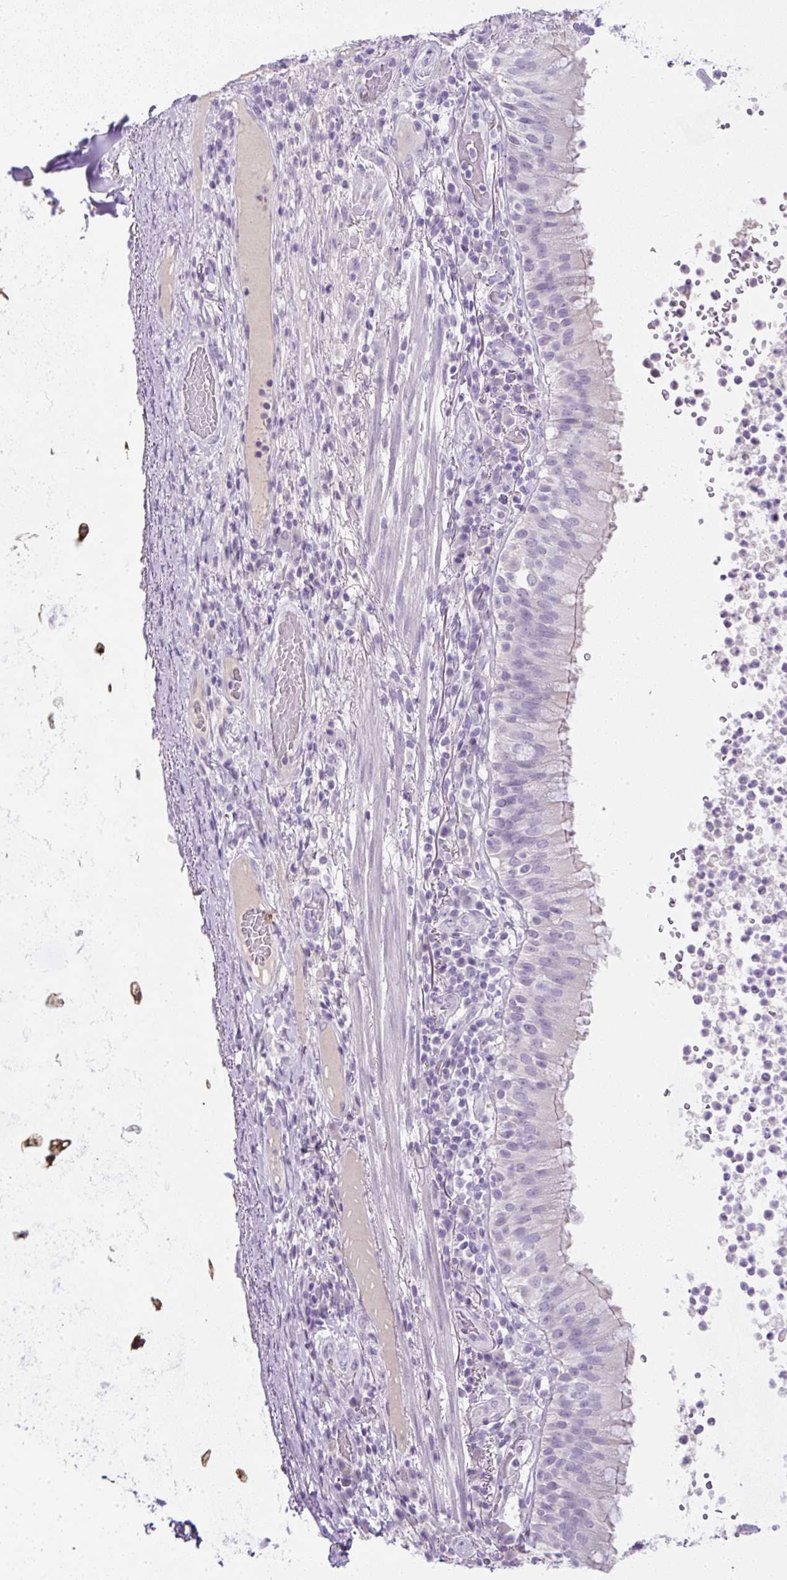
{"staining": {"intensity": "negative", "quantity": "none", "location": "none"}, "tissue": "bronchus", "cell_type": "Respiratory epithelial cells", "image_type": "normal", "snomed": [{"axis": "morphology", "description": "Normal tissue, NOS"}, {"axis": "topography", "description": "Cartilage tissue"}, {"axis": "topography", "description": "Bronchus"}], "caption": "Immunohistochemistry micrograph of unremarkable bronchus stained for a protein (brown), which shows no positivity in respiratory epithelial cells.", "gene": "COL9A2", "patient": {"sex": "male", "age": 56}}